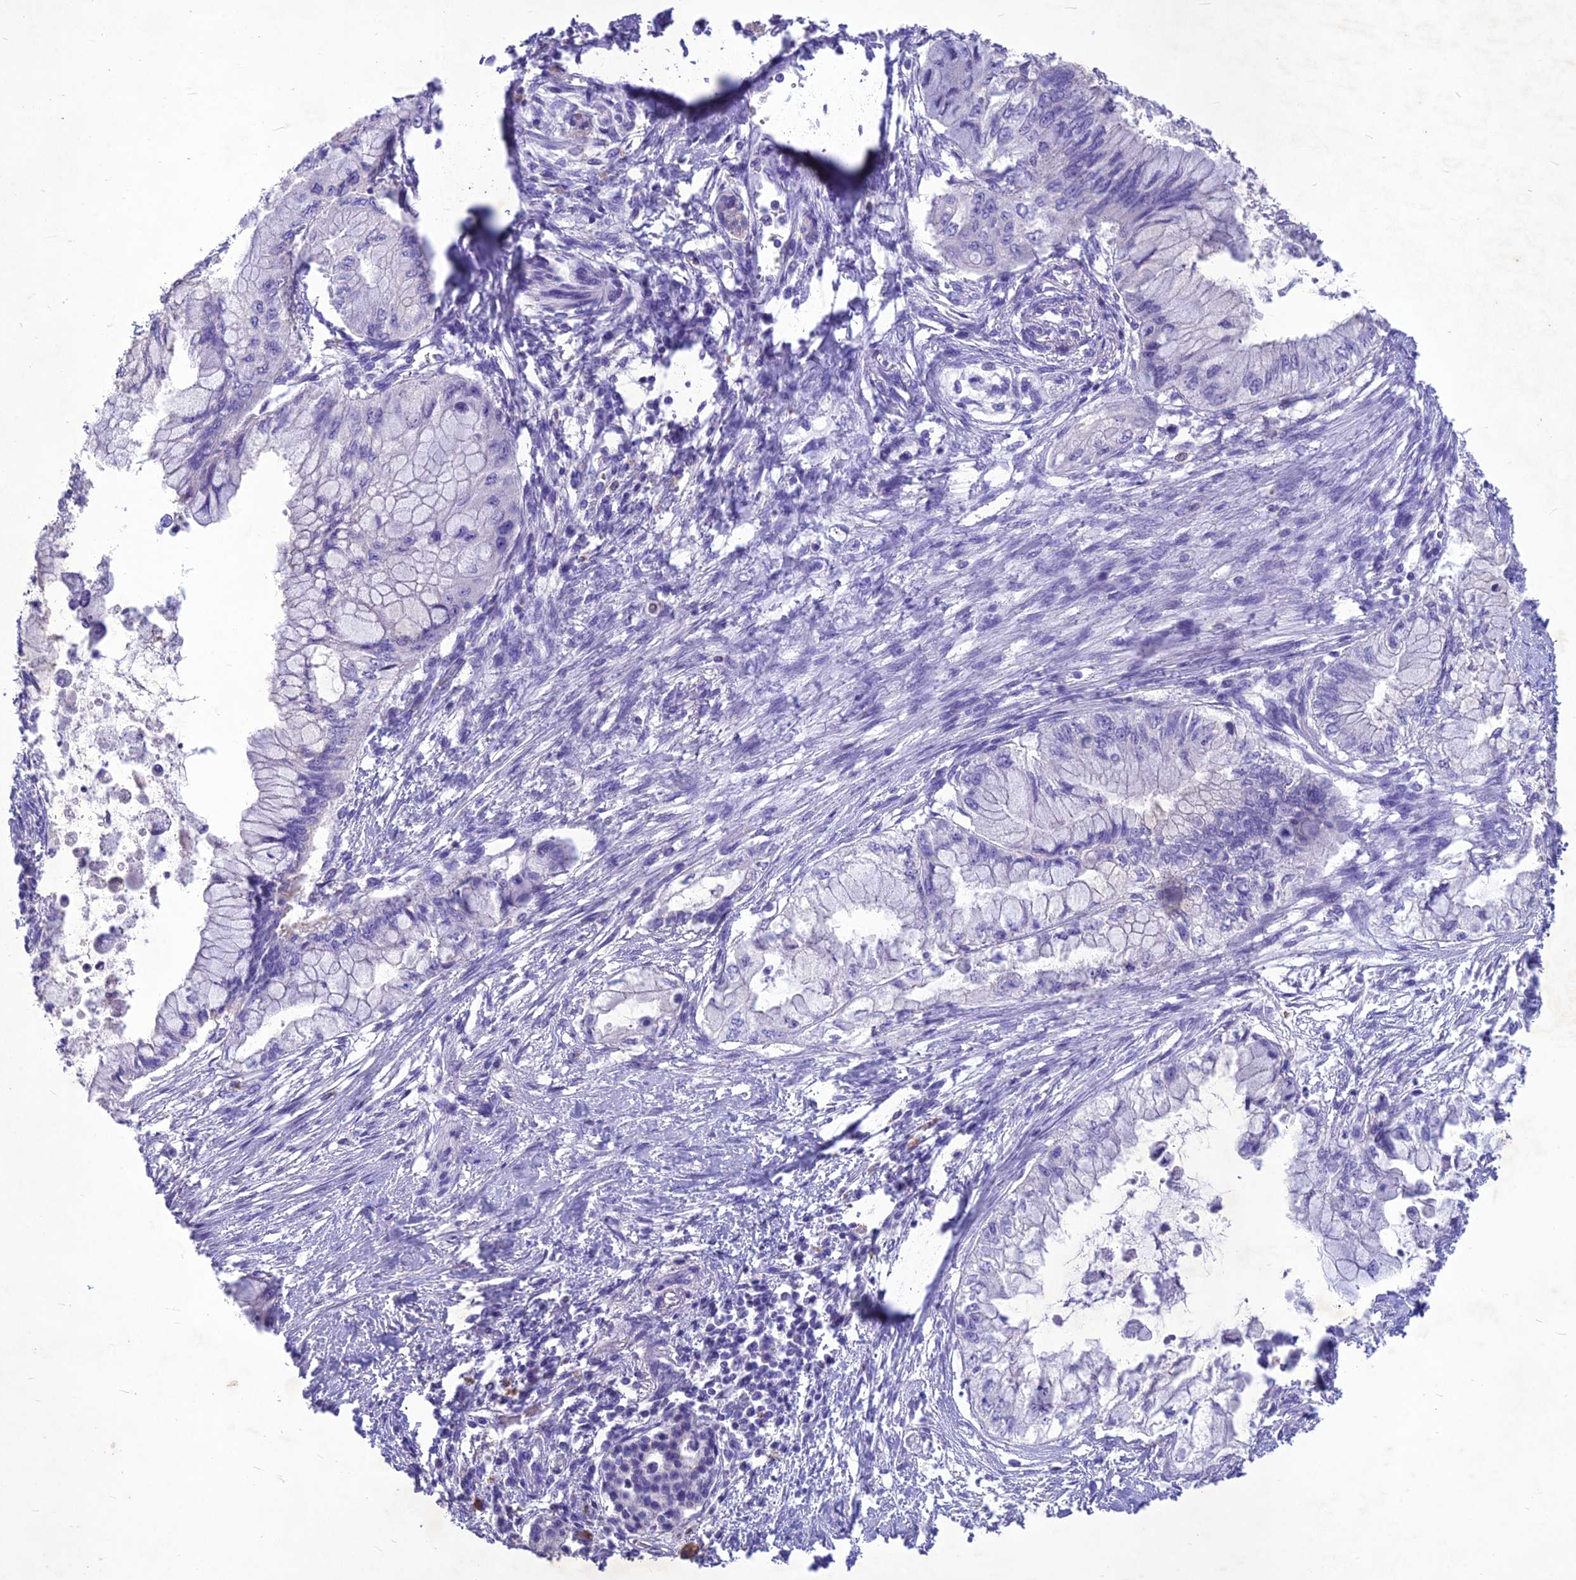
{"staining": {"intensity": "negative", "quantity": "none", "location": "none"}, "tissue": "pancreatic cancer", "cell_type": "Tumor cells", "image_type": "cancer", "snomed": [{"axis": "morphology", "description": "Adenocarcinoma, NOS"}, {"axis": "topography", "description": "Pancreas"}], "caption": "Micrograph shows no protein expression in tumor cells of pancreatic cancer tissue.", "gene": "IFT172", "patient": {"sex": "male", "age": 48}}